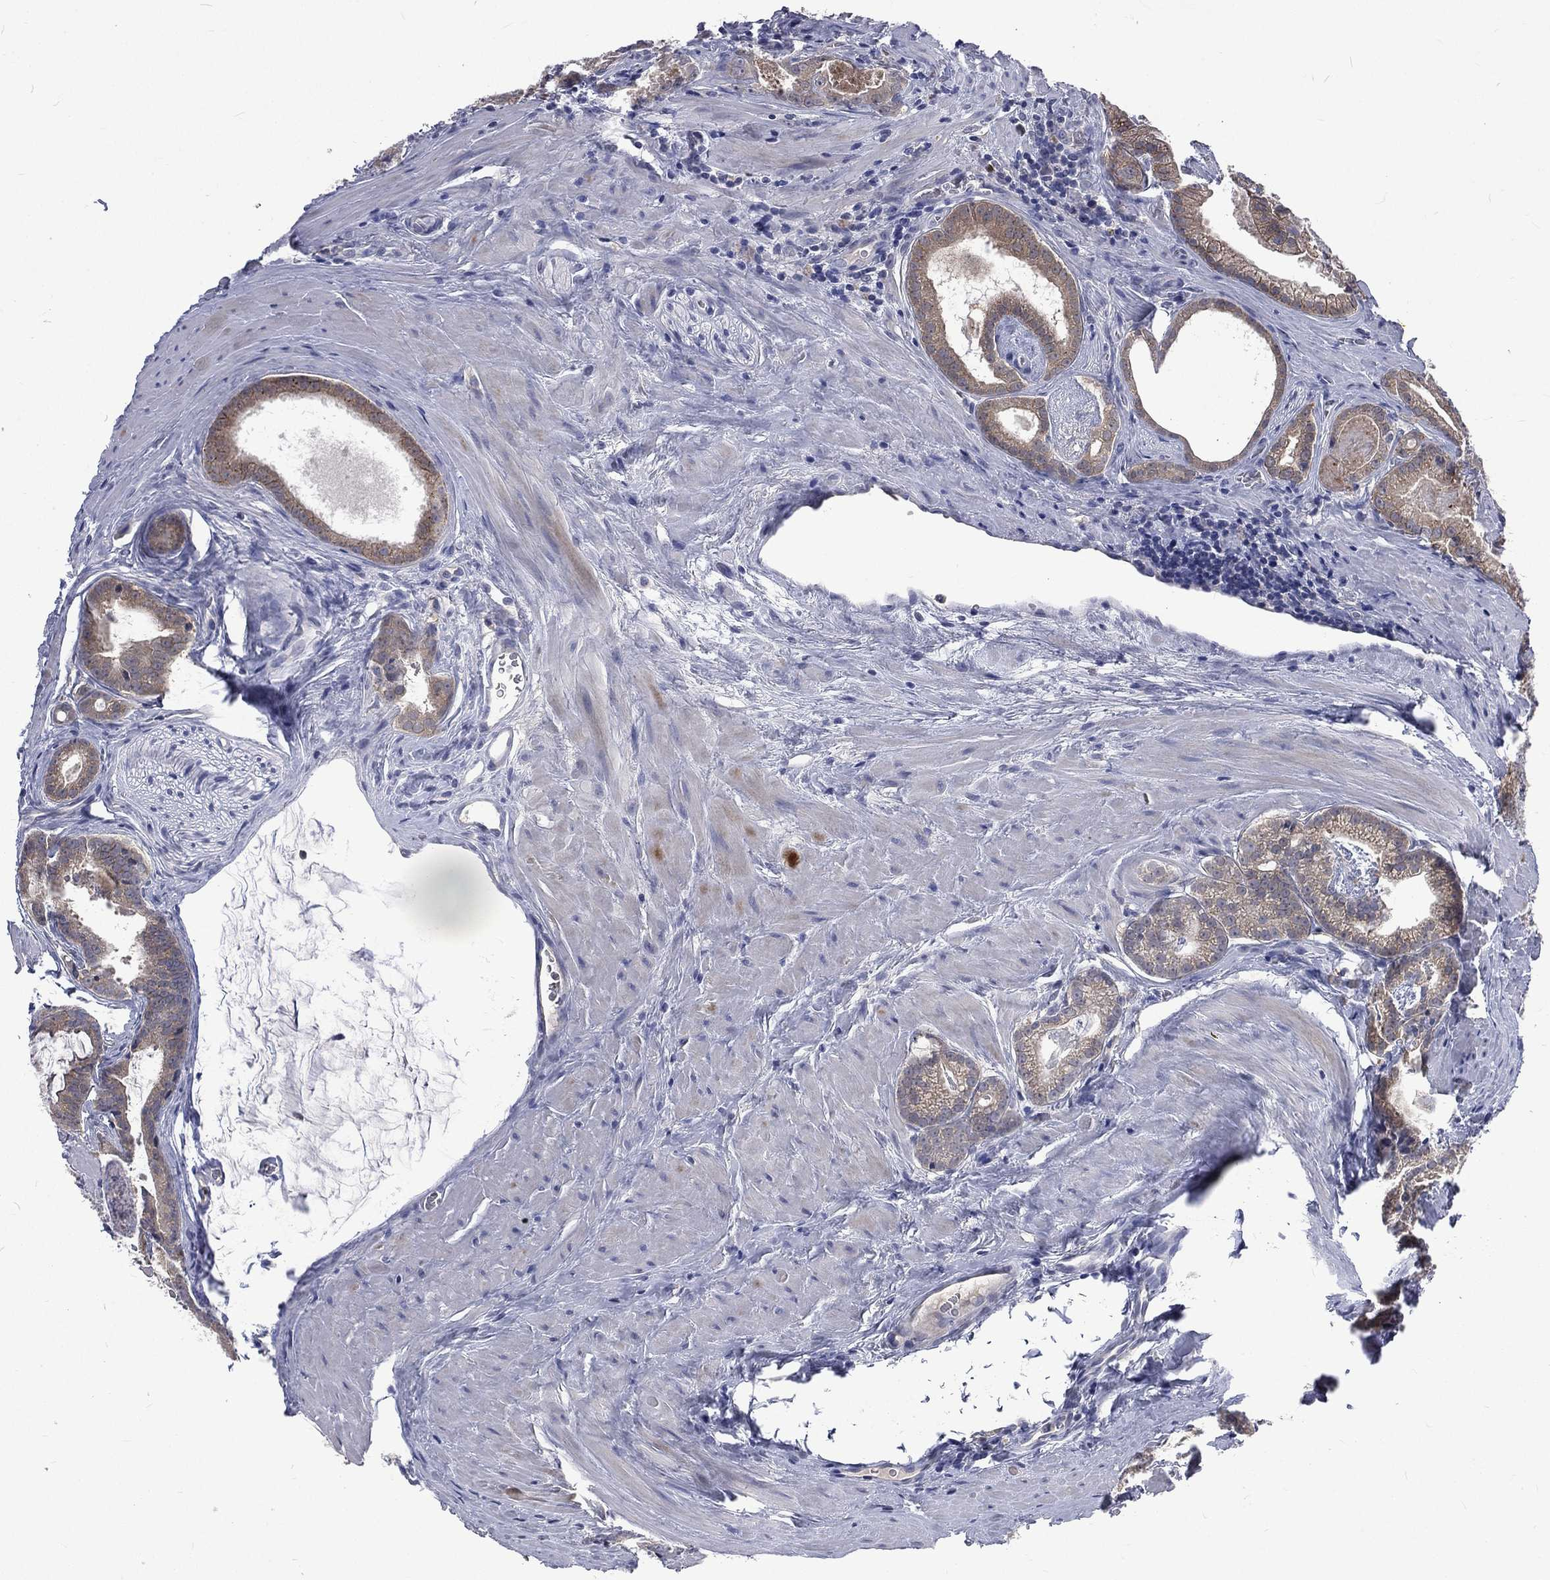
{"staining": {"intensity": "weak", "quantity": ">75%", "location": "cytoplasmic/membranous"}, "tissue": "prostate cancer", "cell_type": "Tumor cells", "image_type": "cancer", "snomed": [{"axis": "morphology", "description": "Adenocarcinoma, NOS"}, {"axis": "topography", "description": "Prostate"}], "caption": "Immunohistochemistry staining of prostate cancer (adenocarcinoma), which shows low levels of weak cytoplasmic/membranous expression in about >75% of tumor cells indicating weak cytoplasmic/membranous protein expression. The staining was performed using DAB (3,3'-diaminobenzidine) (brown) for protein detection and nuclei were counterstained in hematoxylin (blue).", "gene": "CA12", "patient": {"sex": "male", "age": 61}}